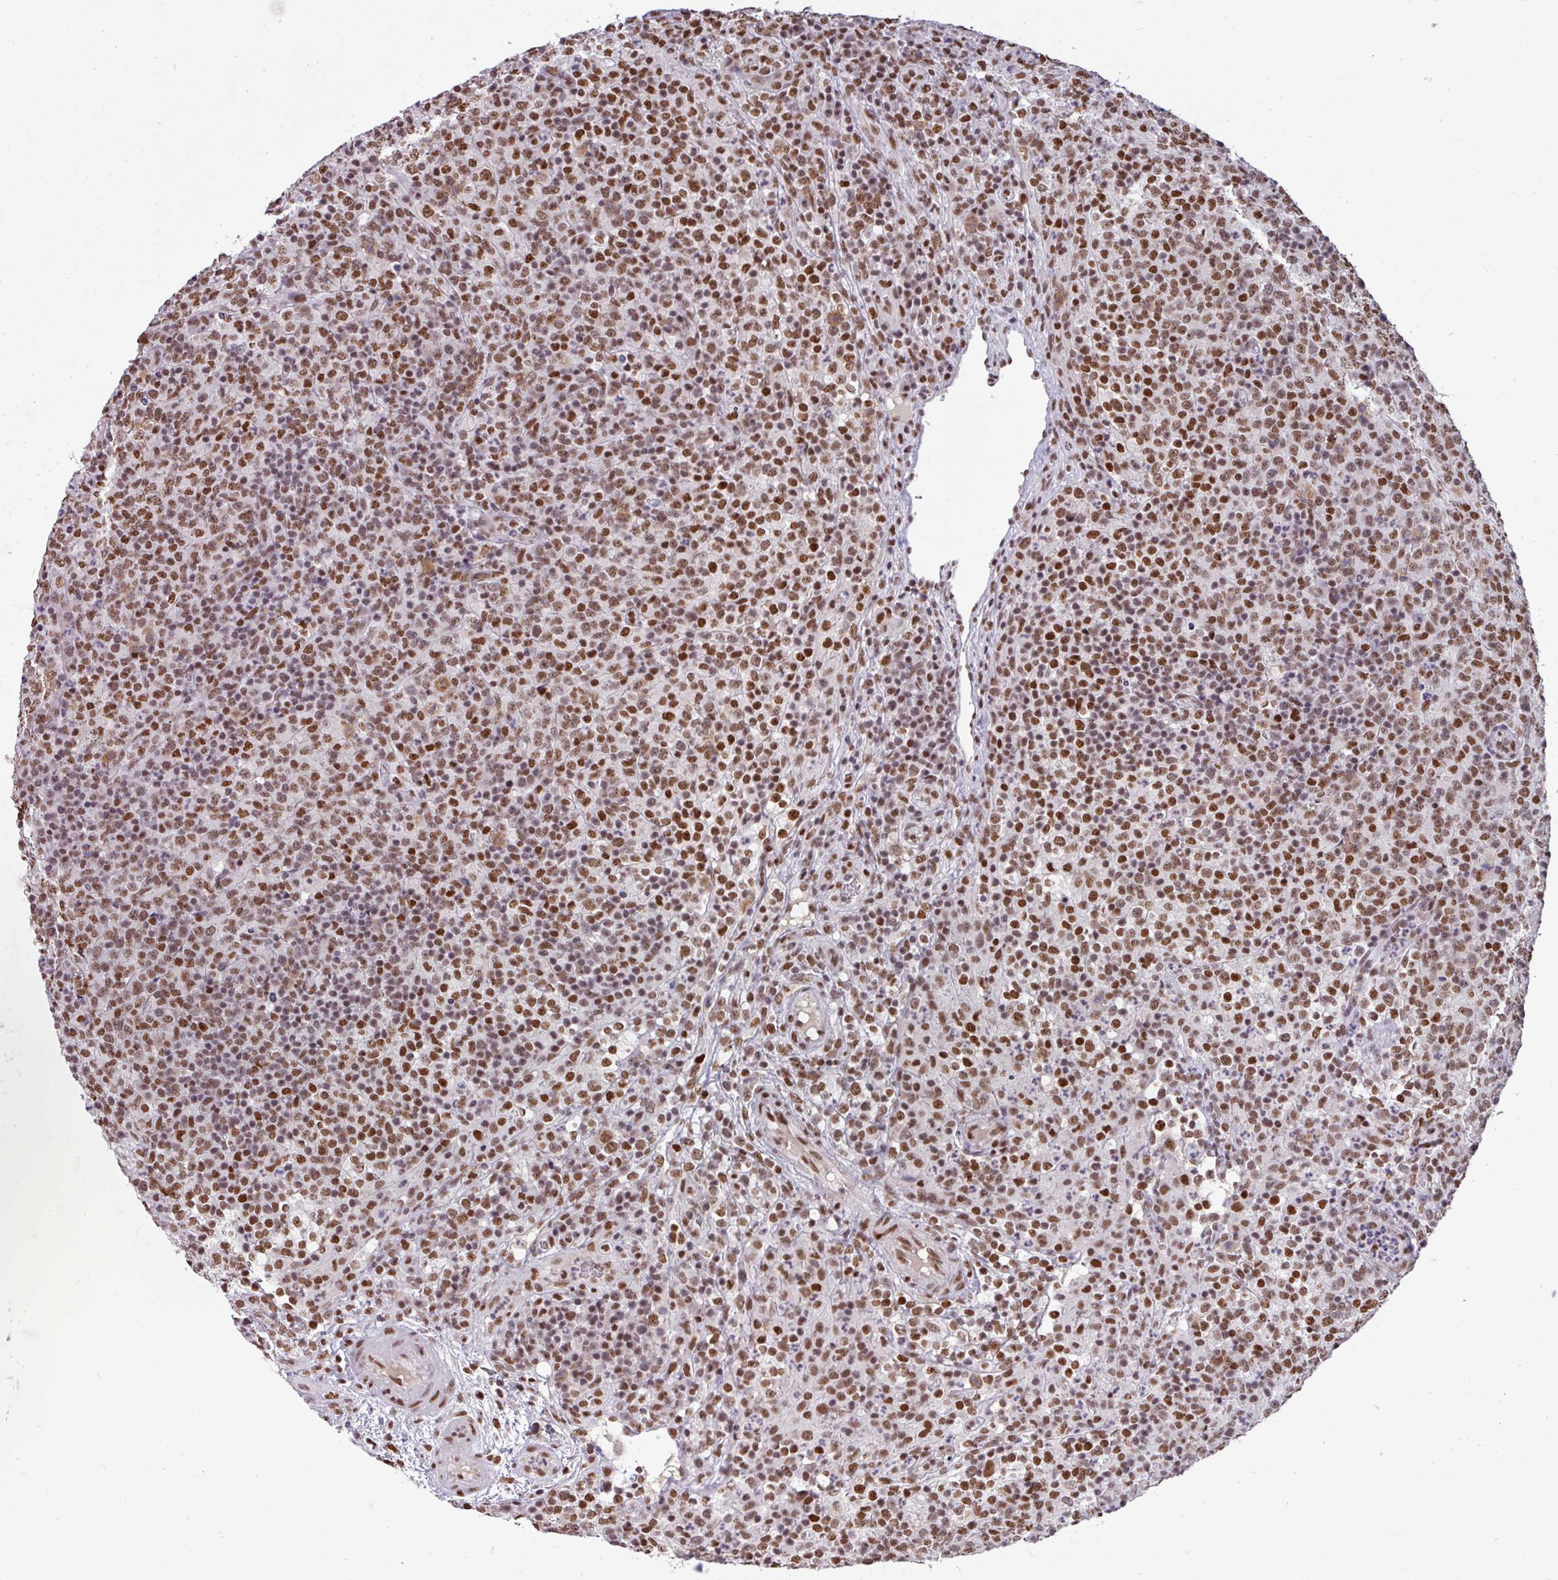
{"staining": {"intensity": "strong", "quantity": ">75%", "location": "nuclear"}, "tissue": "lymphoma", "cell_type": "Tumor cells", "image_type": "cancer", "snomed": [{"axis": "morphology", "description": "Malignant lymphoma, non-Hodgkin's type, High grade"}, {"axis": "topography", "description": "Lymph node"}], "caption": "This image demonstrates immunohistochemistry staining of high-grade malignant lymphoma, non-Hodgkin's type, with high strong nuclear expression in approximately >75% of tumor cells.", "gene": "TDG", "patient": {"sex": "male", "age": 54}}